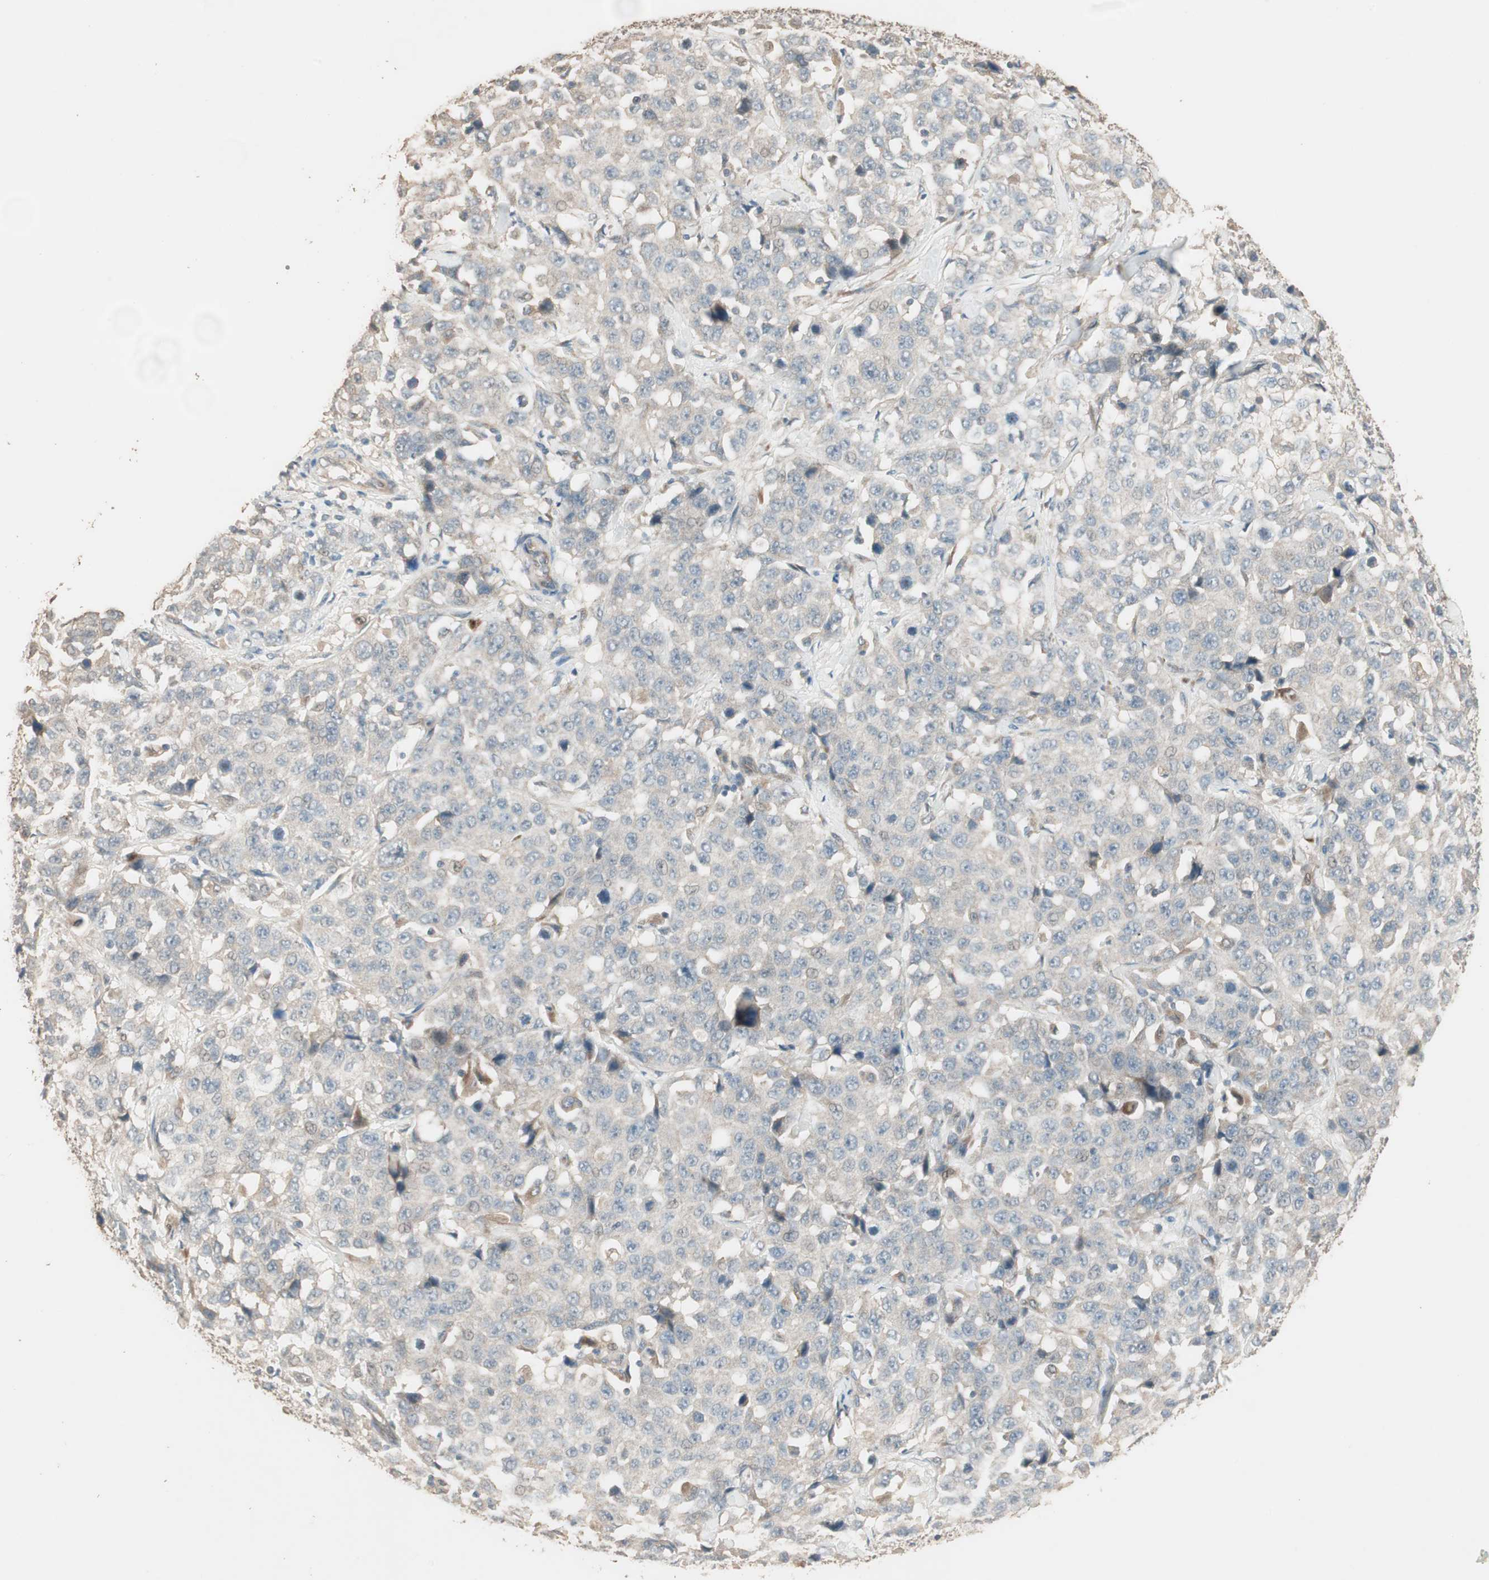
{"staining": {"intensity": "weak", "quantity": ">75%", "location": "cytoplasmic/membranous"}, "tissue": "stomach cancer", "cell_type": "Tumor cells", "image_type": "cancer", "snomed": [{"axis": "morphology", "description": "Normal tissue, NOS"}, {"axis": "morphology", "description": "Adenocarcinoma, NOS"}, {"axis": "topography", "description": "Stomach"}], "caption": "This is an image of immunohistochemistry (IHC) staining of stomach cancer, which shows weak staining in the cytoplasmic/membranous of tumor cells.", "gene": "RARRES1", "patient": {"sex": "male", "age": 48}}